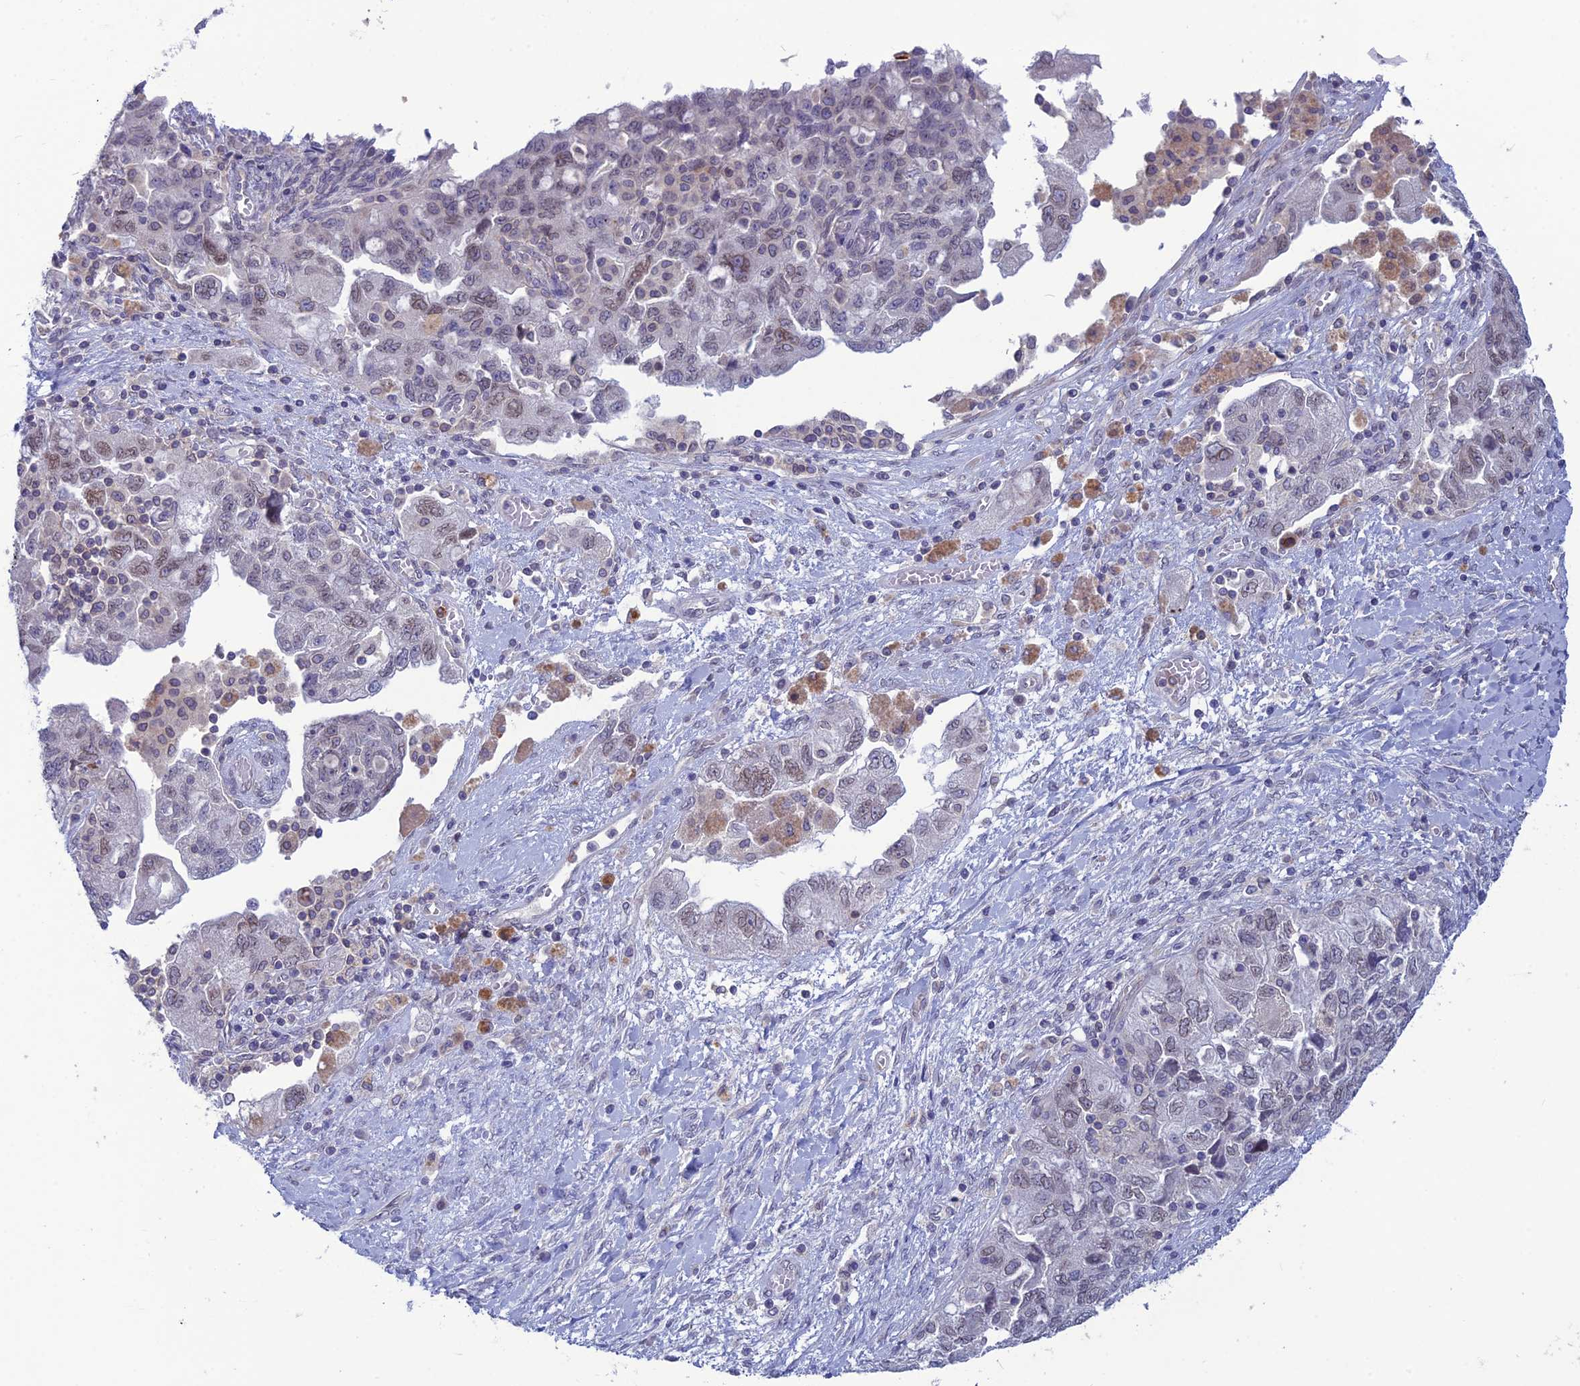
{"staining": {"intensity": "weak", "quantity": "25%-75%", "location": "nuclear"}, "tissue": "ovarian cancer", "cell_type": "Tumor cells", "image_type": "cancer", "snomed": [{"axis": "morphology", "description": "Carcinoma, NOS"}, {"axis": "morphology", "description": "Cystadenocarcinoma, serous, NOS"}, {"axis": "topography", "description": "Ovary"}], "caption": "Weak nuclear positivity for a protein is seen in about 25%-75% of tumor cells of ovarian cancer (serous cystadenocarcinoma) using immunohistochemistry.", "gene": "WDR46", "patient": {"sex": "female", "age": 69}}